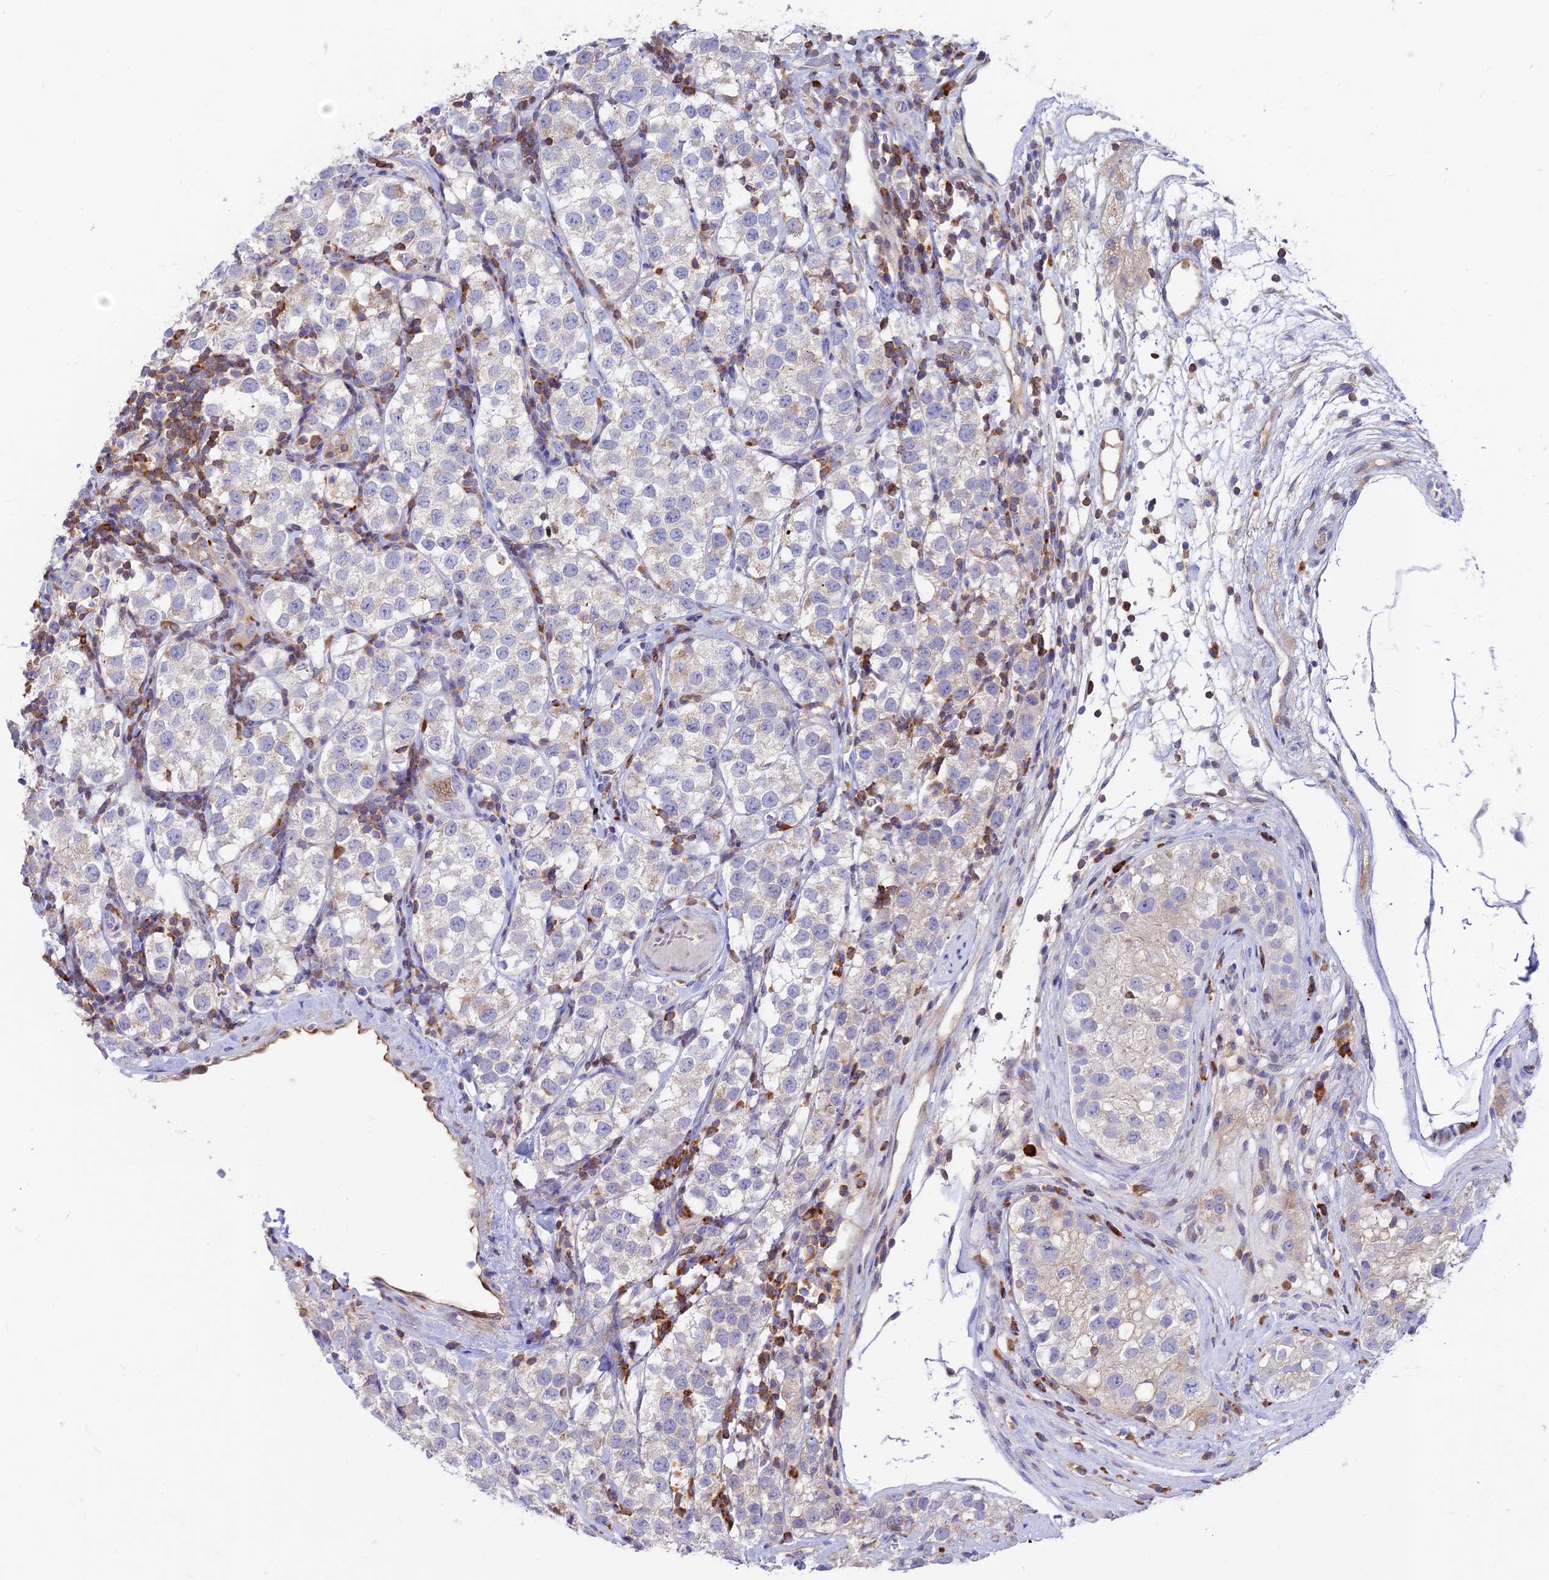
{"staining": {"intensity": "negative", "quantity": "none", "location": "none"}, "tissue": "testis cancer", "cell_type": "Tumor cells", "image_type": "cancer", "snomed": [{"axis": "morphology", "description": "Seminoma, NOS"}, {"axis": "topography", "description": "Testis"}], "caption": "DAB (3,3'-diaminobenzidine) immunohistochemical staining of human seminoma (testis) demonstrates no significant positivity in tumor cells. (DAB (3,3'-diaminobenzidine) immunohistochemistry (IHC), high magnification).", "gene": "DENND2D", "patient": {"sex": "male", "age": 34}}